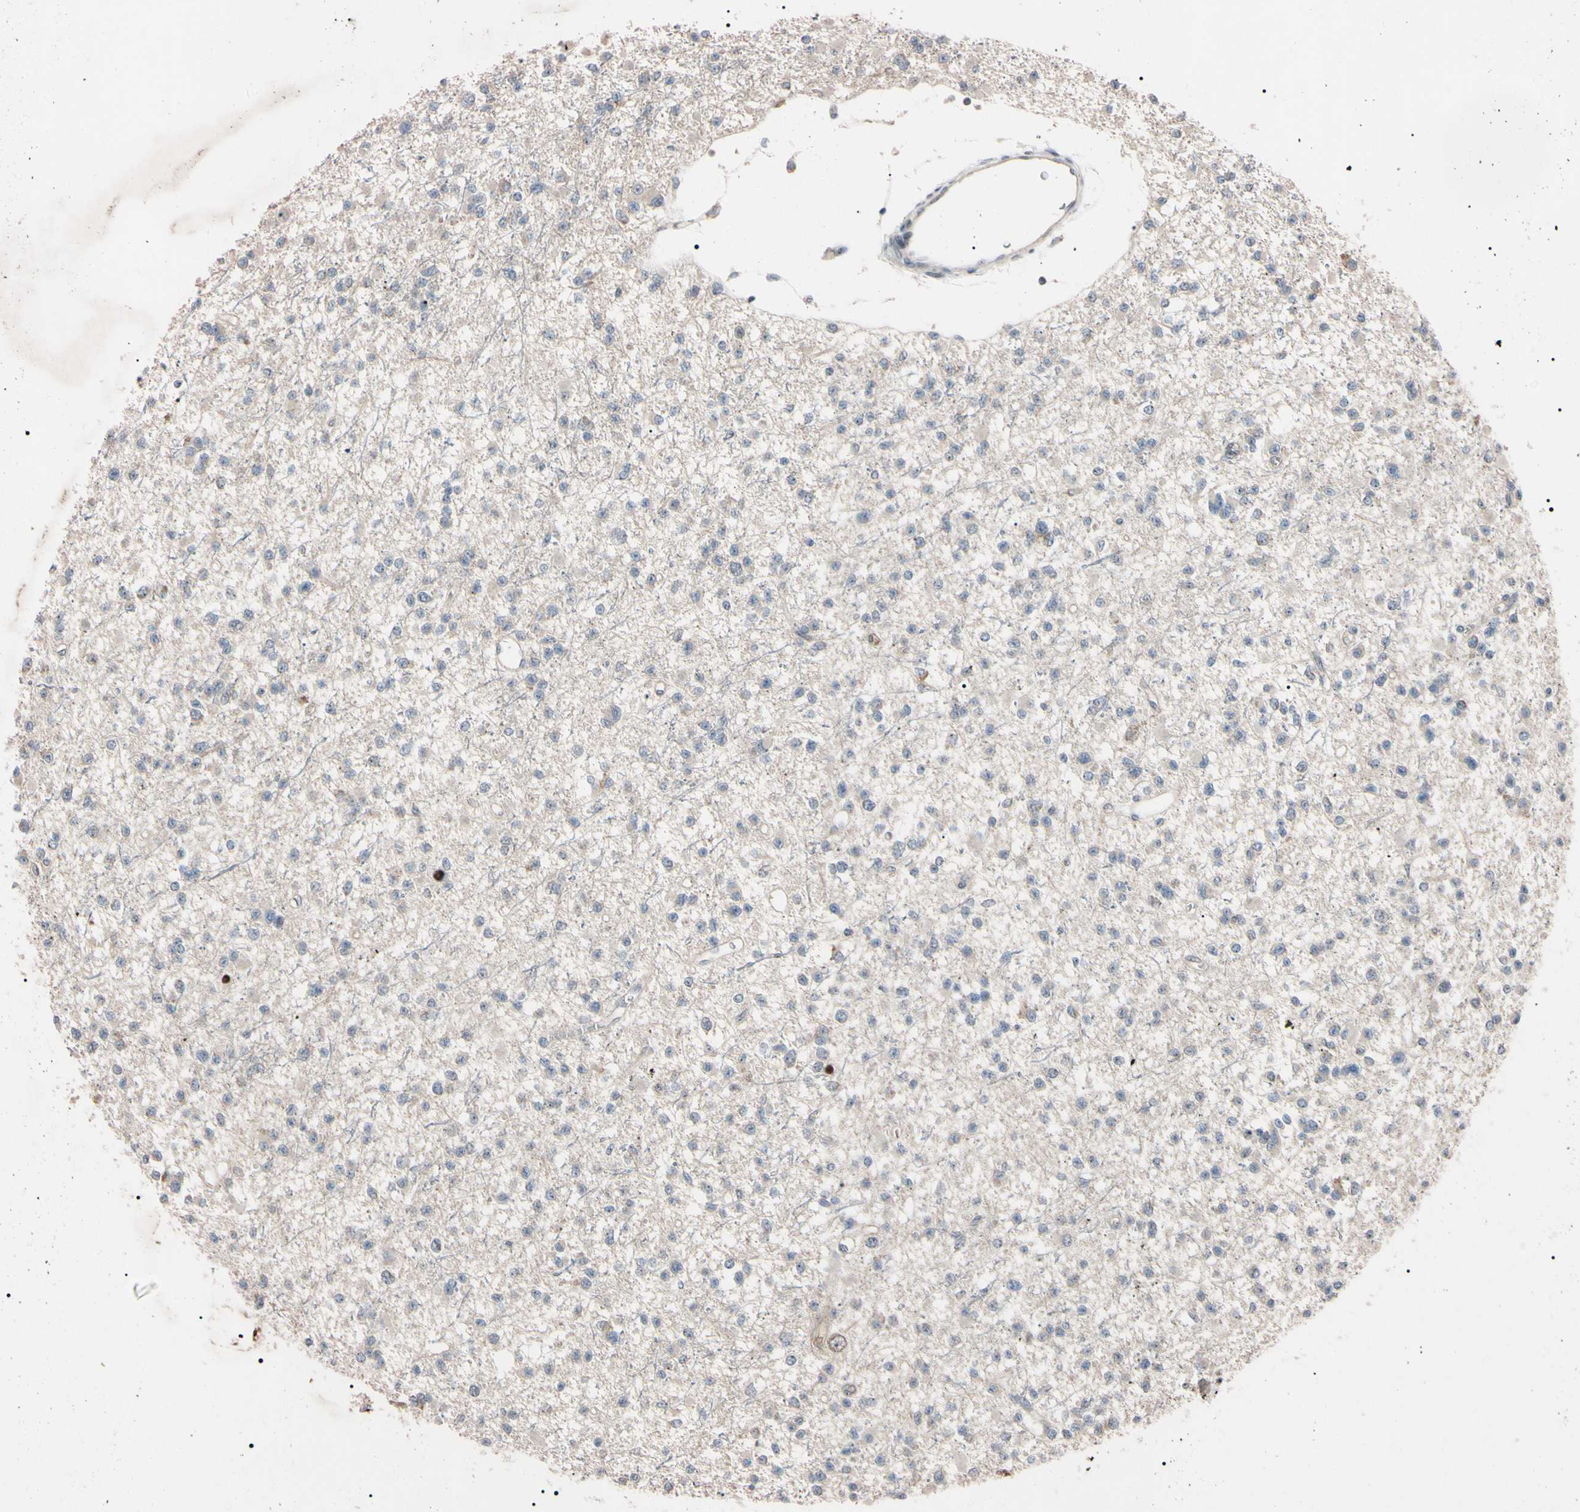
{"staining": {"intensity": "negative", "quantity": "none", "location": "none"}, "tissue": "glioma", "cell_type": "Tumor cells", "image_type": "cancer", "snomed": [{"axis": "morphology", "description": "Glioma, malignant, Low grade"}, {"axis": "topography", "description": "Brain"}], "caption": "This photomicrograph is of glioma stained with immunohistochemistry (IHC) to label a protein in brown with the nuclei are counter-stained blue. There is no staining in tumor cells.", "gene": "TRAF5", "patient": {"sex": "female", "age": 22}}